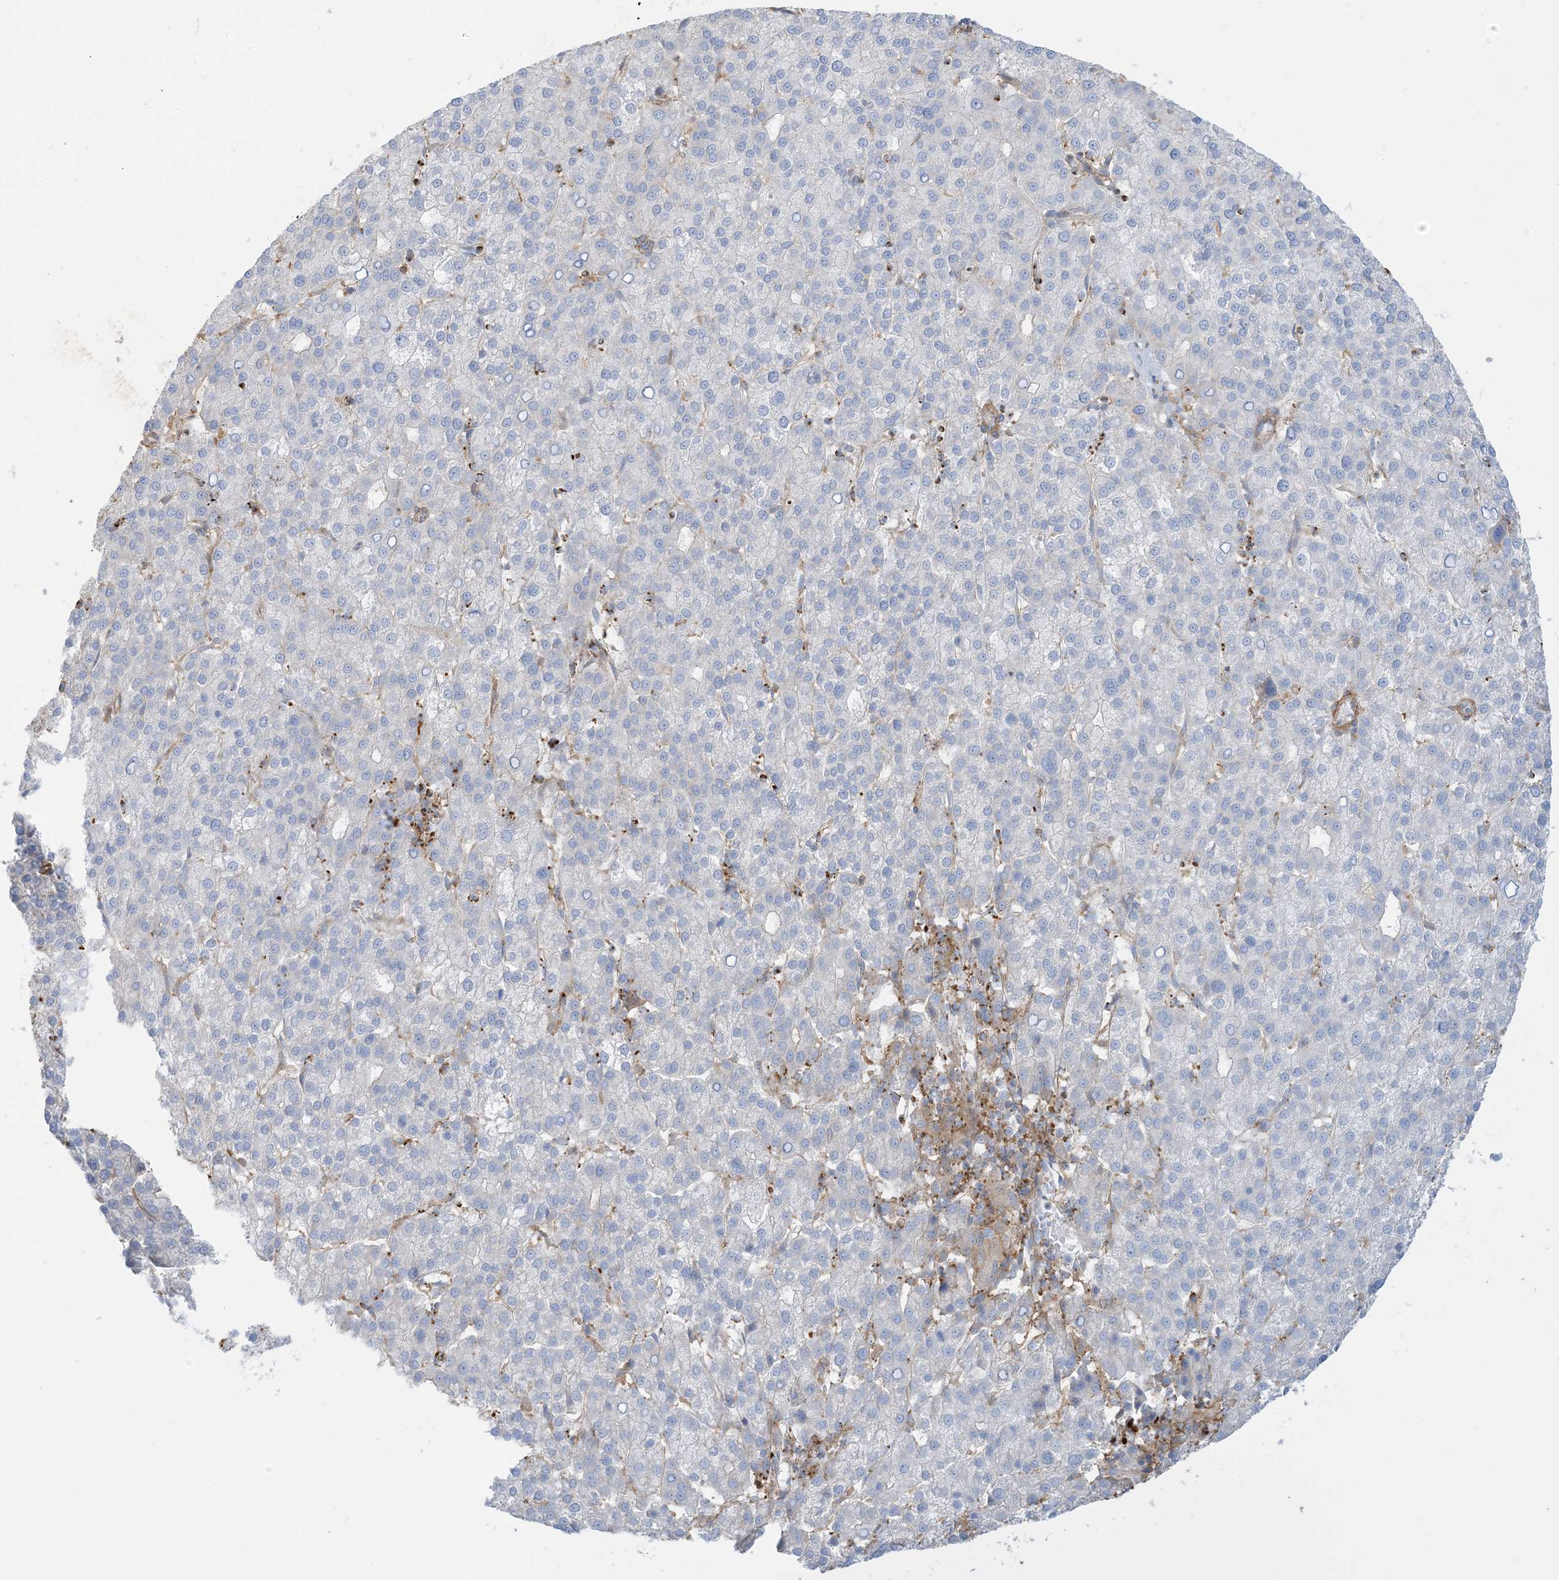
{"staining": {"intensity": "negative", "quantity": "none", "location": "none"}, "tissue": "liver cancer", "cell_type": "Tumor cells", "image_type": "cancer", "snomed": [{"axis": "morphology", "description": "Carcinoma, Hepatocellular, NOS"}, {"axis": "topography", "description": "Liver"}], "caption": "There is no significant staining in tumor cells of liver hepatocellular carcinoma.", "gene": "GTF3C2", "patient": {"sex": "female", "age": 58}}